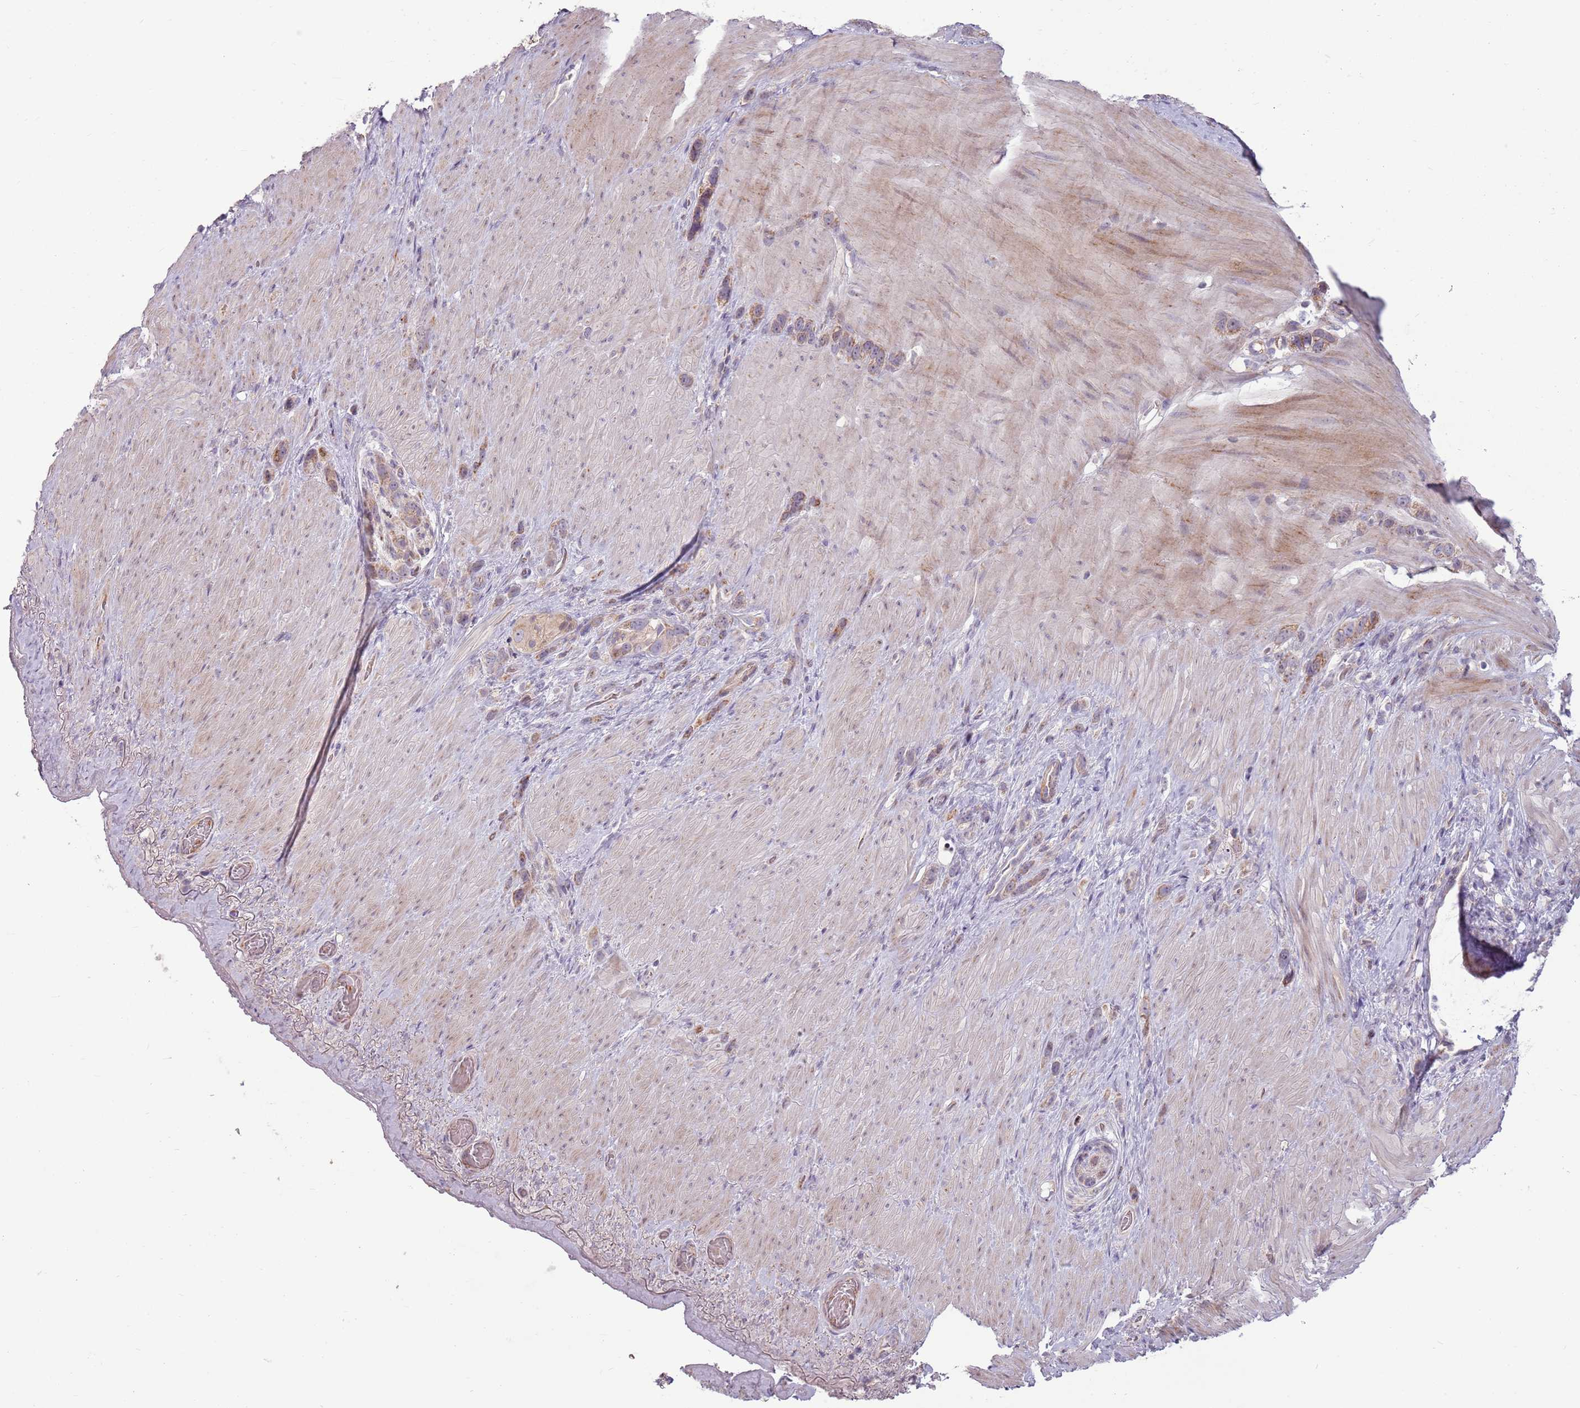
{"staining": {"intensity": "moderate", "quantity": ">75%", "location": "cytoplasmic/membranous"}, "tissue": "stomach cancer", "cell_type": "Tumor cells", "image_type": "cancer", "snomed": [{"axis": "morphology", "description": "Adenocarcinoma, NOS"}, {"axis": "topography", "description": "Stomach"}], "caption": "An IHC image of tumor tissue is shown. Protein staining in brown highlights moderate cytoplasmic/membranous positivity in stomach cancer (adenocarcinoma) within tumor cells. Nuclei are stained in blue.", "gene": "ZNF530", "patient": {"sex": "female", "age": 65}}